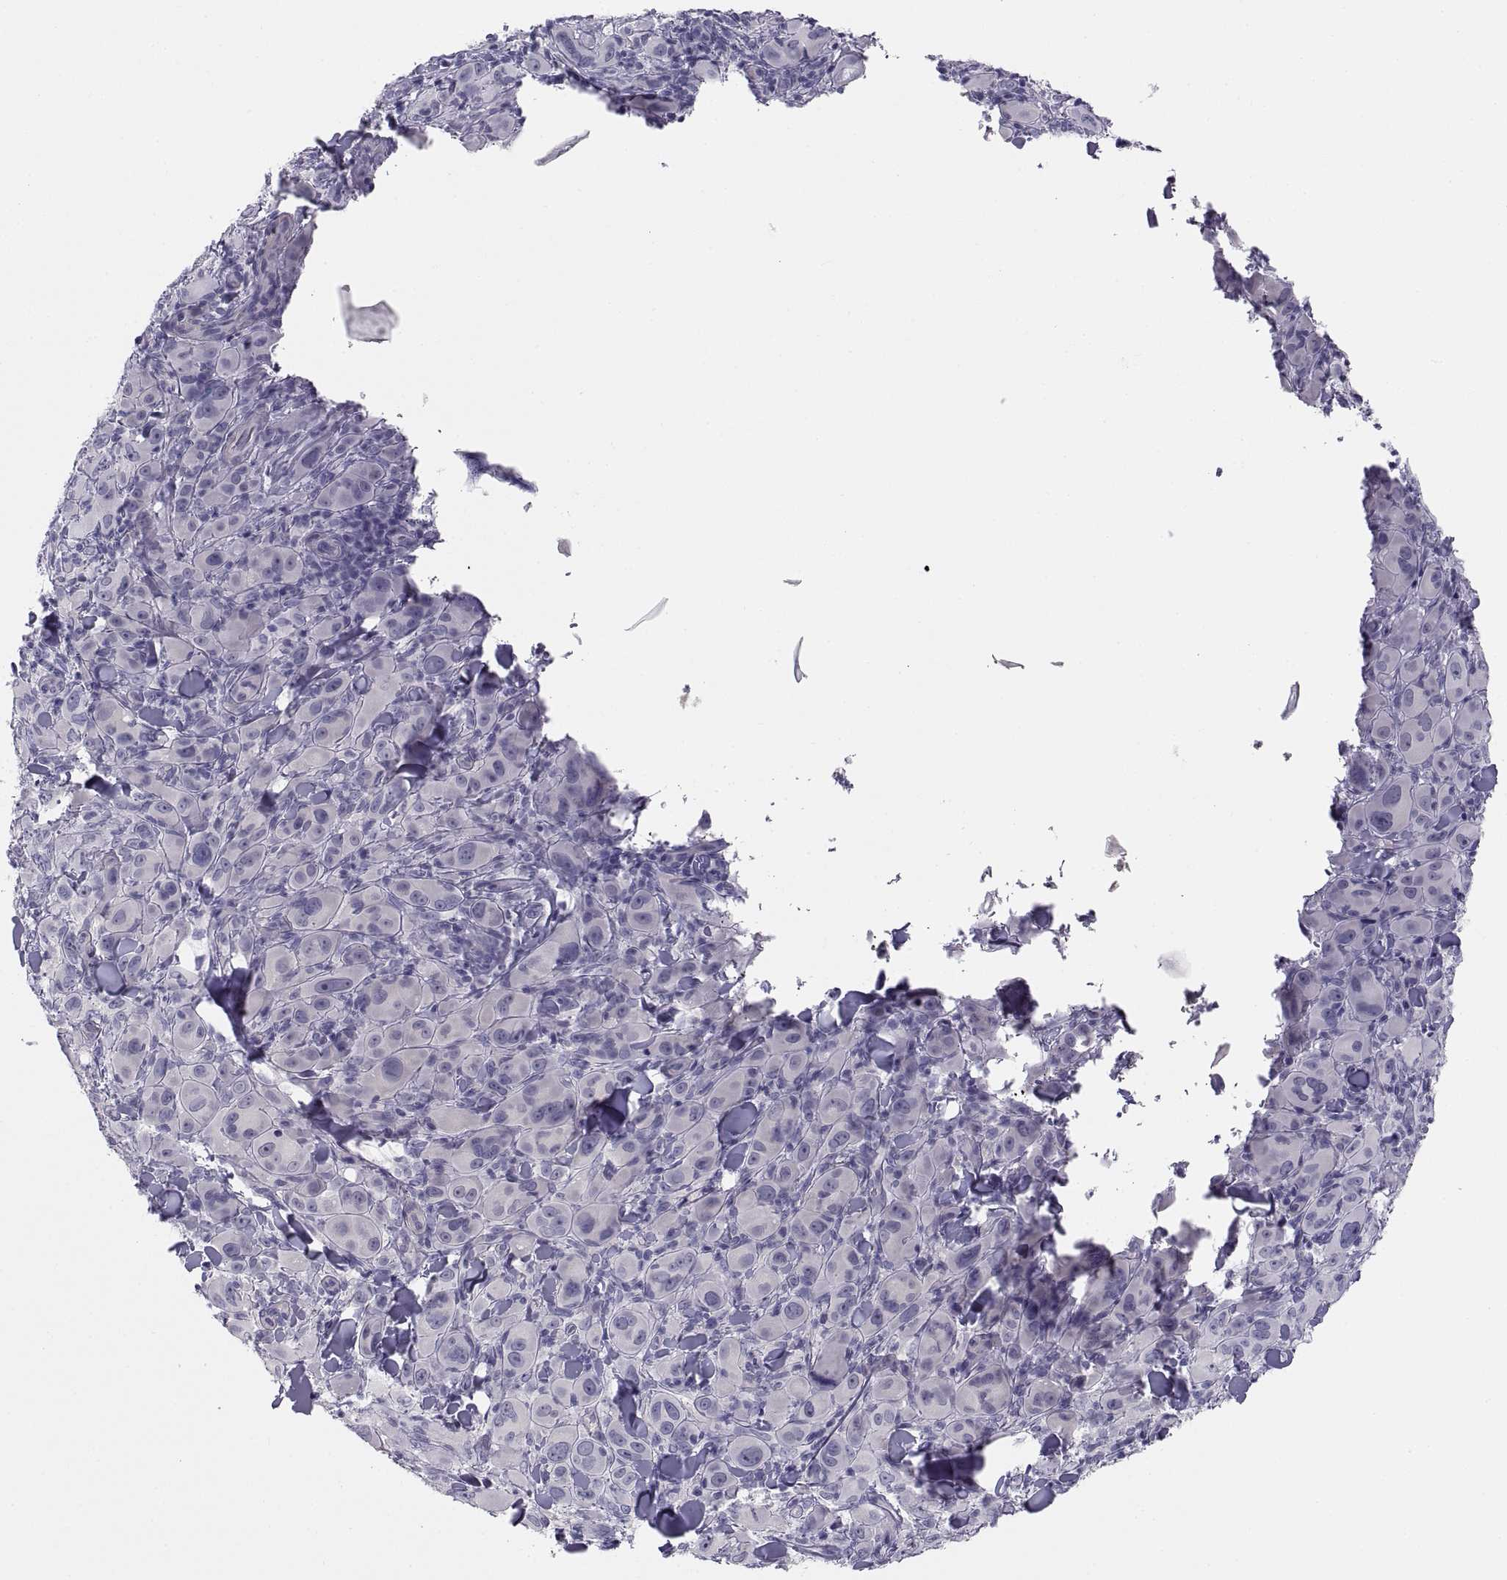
{"staining": {"intensity": "negative", "quantity": "none", "location": "none"}, "tissue": "melanoma", "cell_type": "Tumor cells", "image_type": "cancer", "snomed": [{"axis": "morphology", "description": "Malignant melanoma, NOS"}, {"axis": "topography", "description": "Skin"}], "caption": "Malignant melanoma was stained to show a protein in brown. There is no significant expression in tumor cells.", "gene": "STRC", "patient": {"sex": "female", "age": 87}}